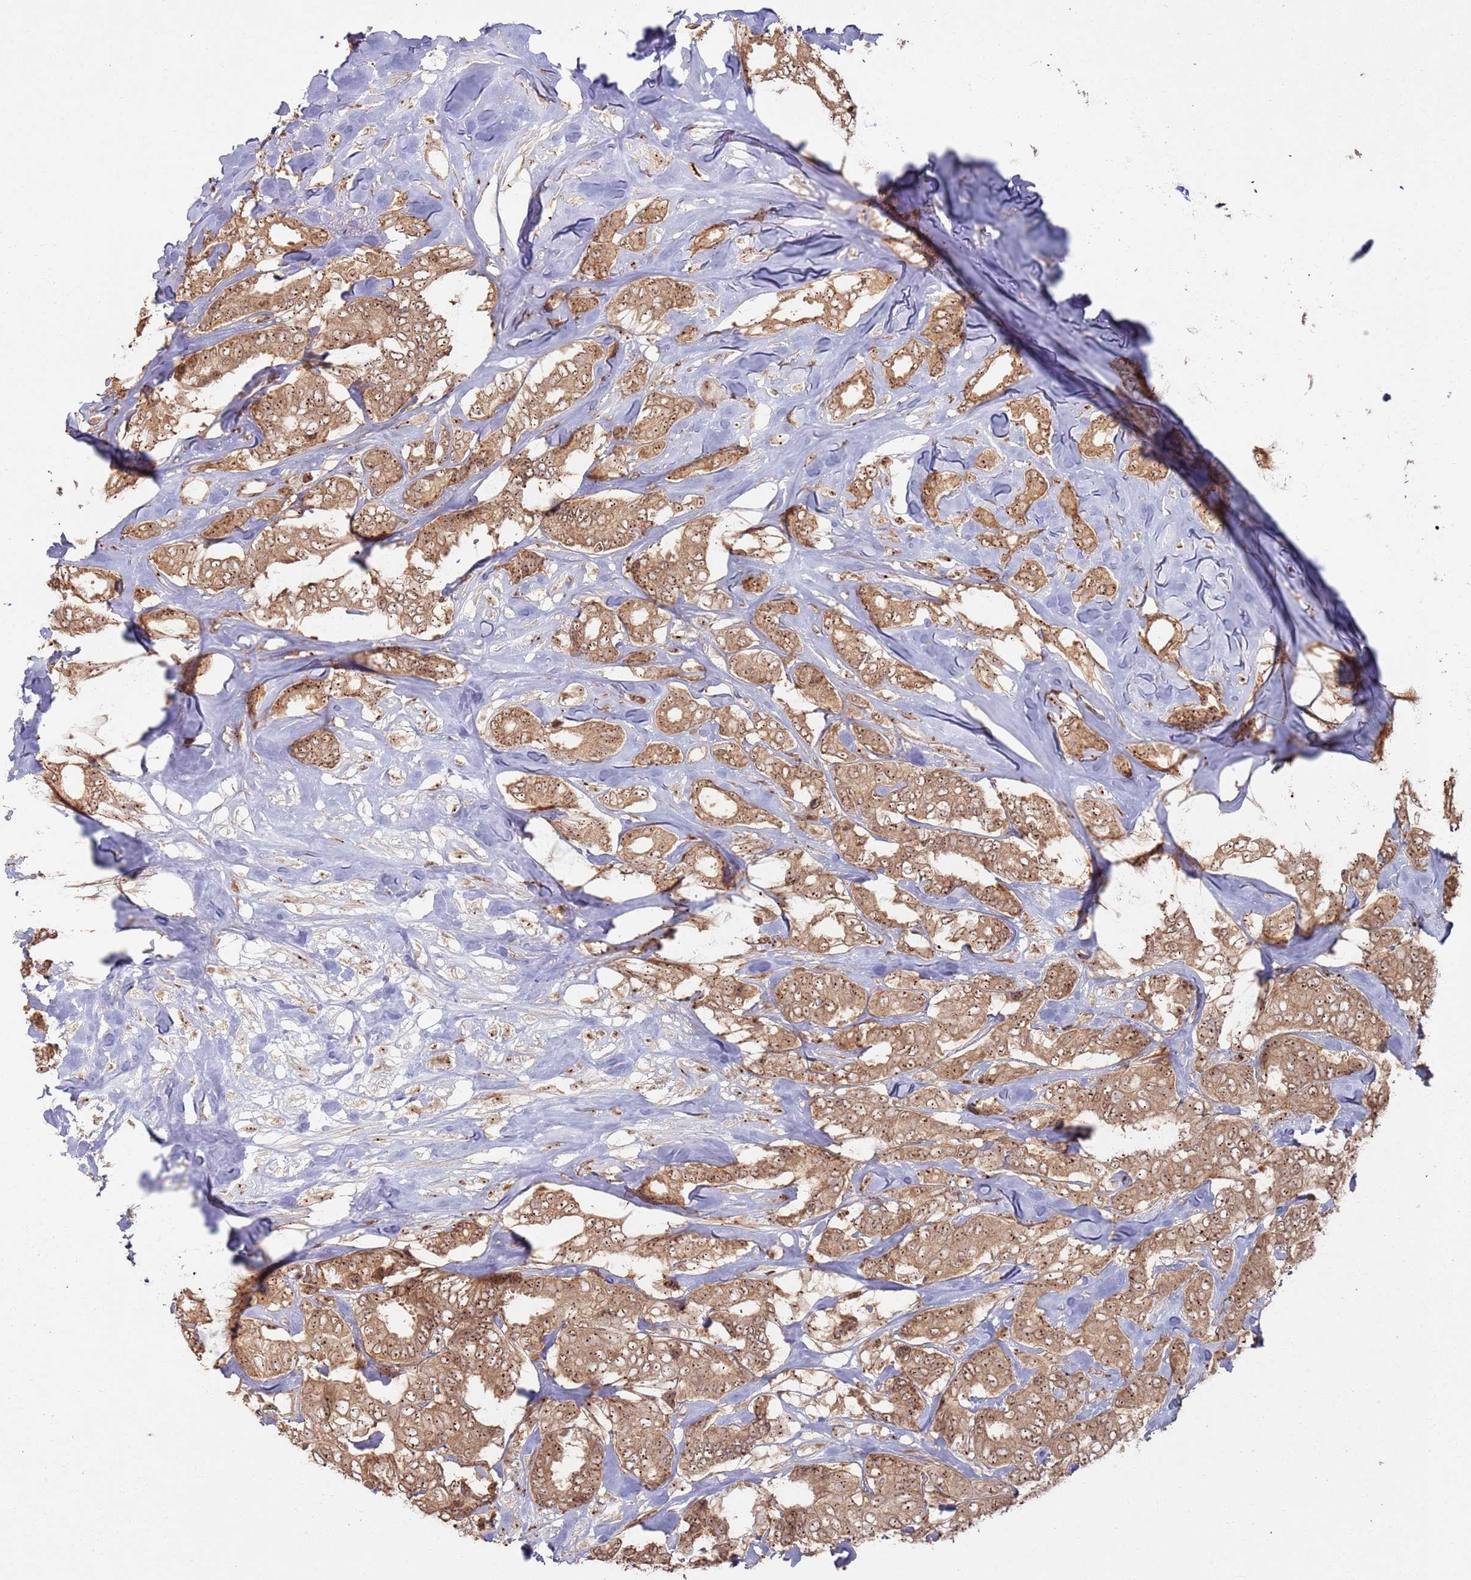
{"staining": {"intensity": "strong", "quantity": ">75%", "location": "cytoplasmic/membranous,nuclear"}, "tissue": "breast cancer", "cell_type": "Tumor cells", "image_type": "cancer", "snomed": [{"axis": "morphology", "description": "Duct carcinoma"}, {"axis": "topography", "description": "Breast"}], "caption": "Immunohistochemistry (IHC) (DAB (3,3'-diaminobenzidine)) staining of breast cancer (invasive ductal carcinoma) shows strong cytoplasmic/membranous and nuclear protein expression in about >75% of tumor cells.", "gene": "UTP11", "patient": {"sex": "female", "age": 87}}